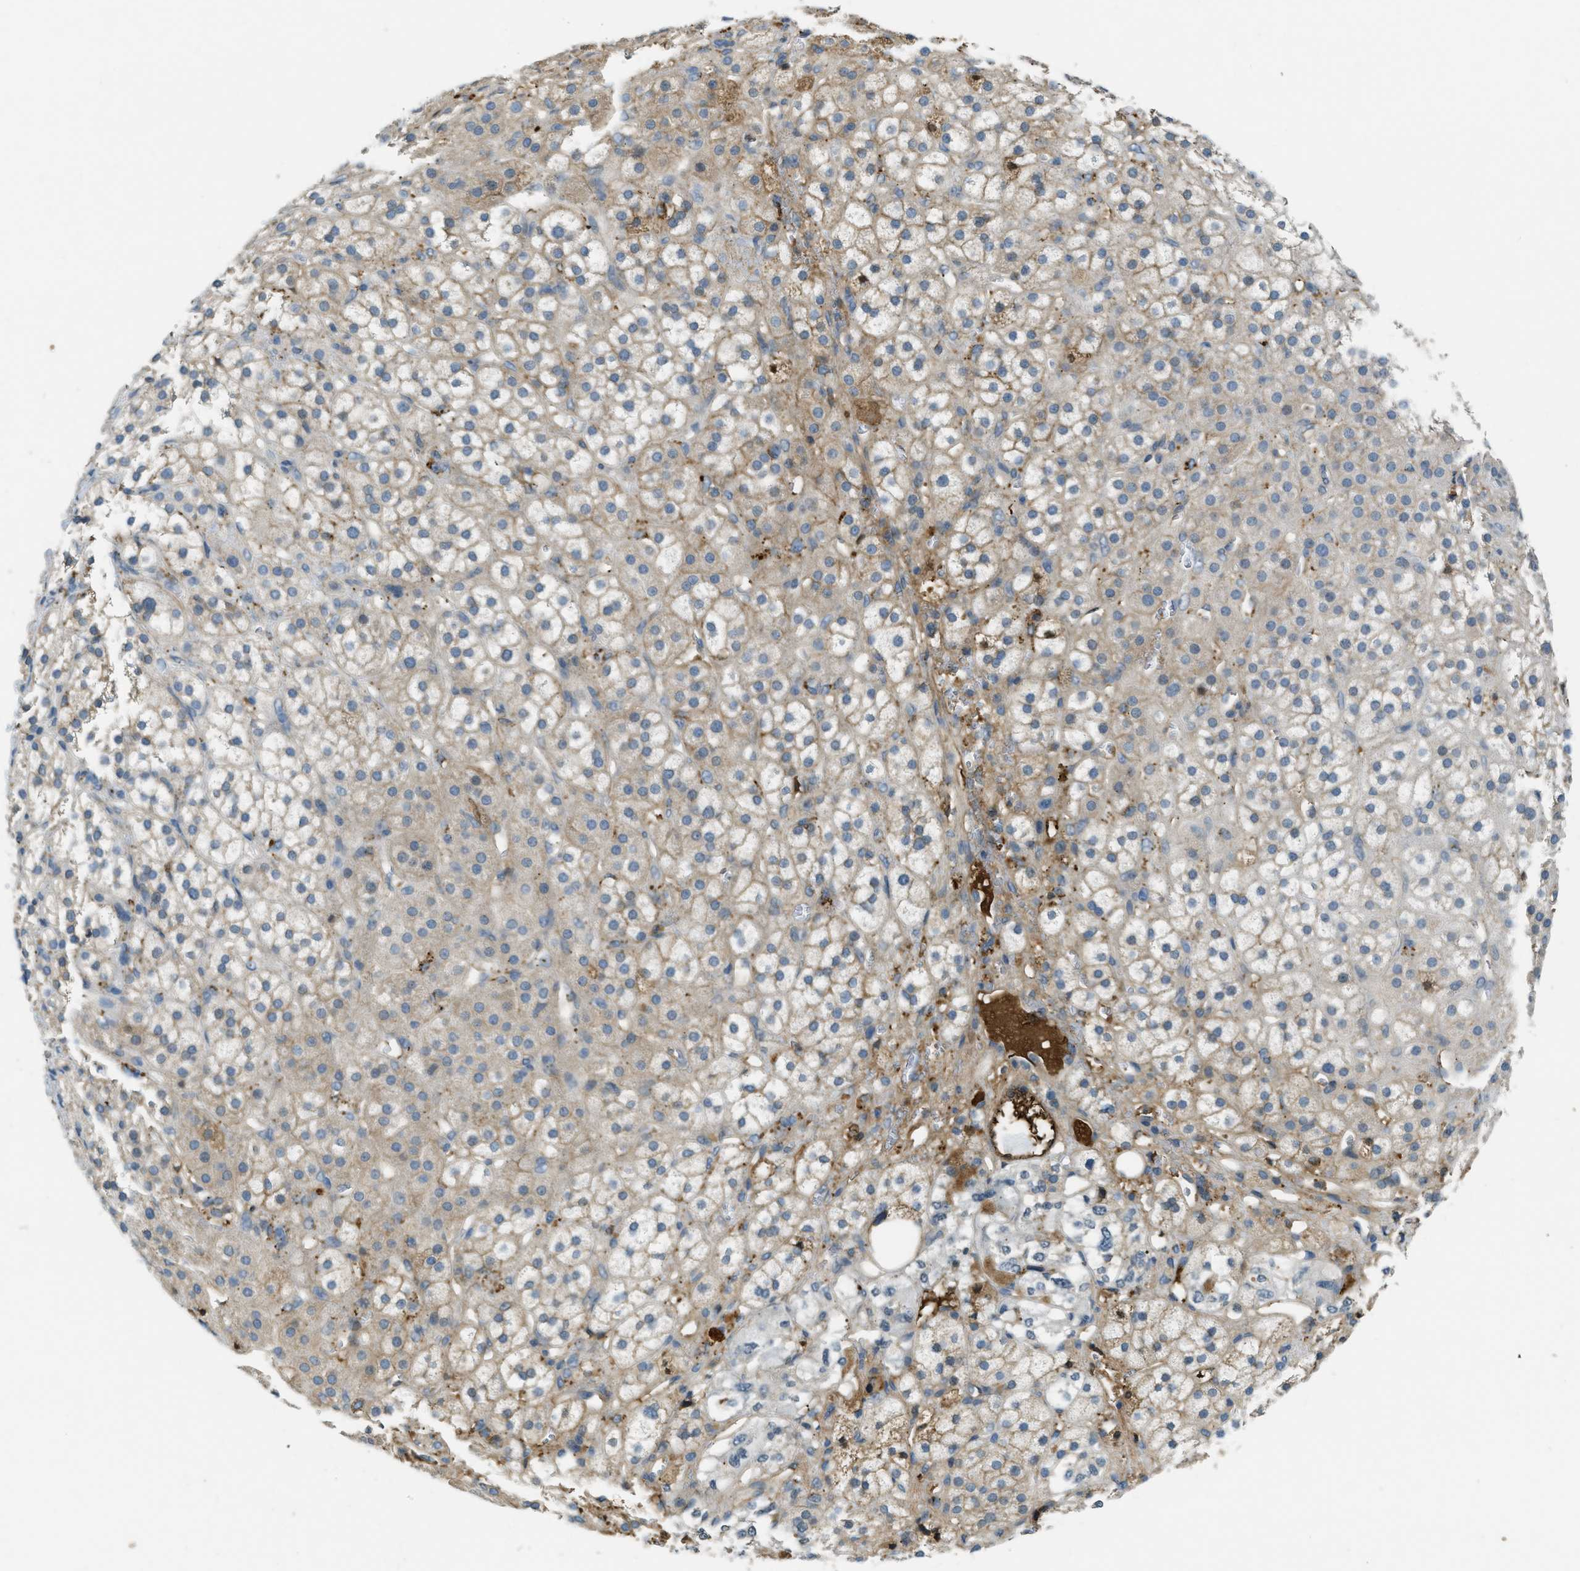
{"staining": {"intensity": "moderate", "quantity": ">75%", "location": "cytoplasmic/membranous"}, "tissue": "adrenal gland", "cell_type": "Glandular cells", "image_type": "normal", "snomed": [{"axis": "morphology", "description": "Normal tissue, NOS"}, {"axis": "topography", "description": "Adrenal gland"}], "caption": "This is a micrograph of IHC staining of unremarkable adrenal gland, which shows moderate expression in the cytoplasmic/membranous of glandular cells.", "gene": "PRTN3", "patient": {"sex": "male", "age": 56}}